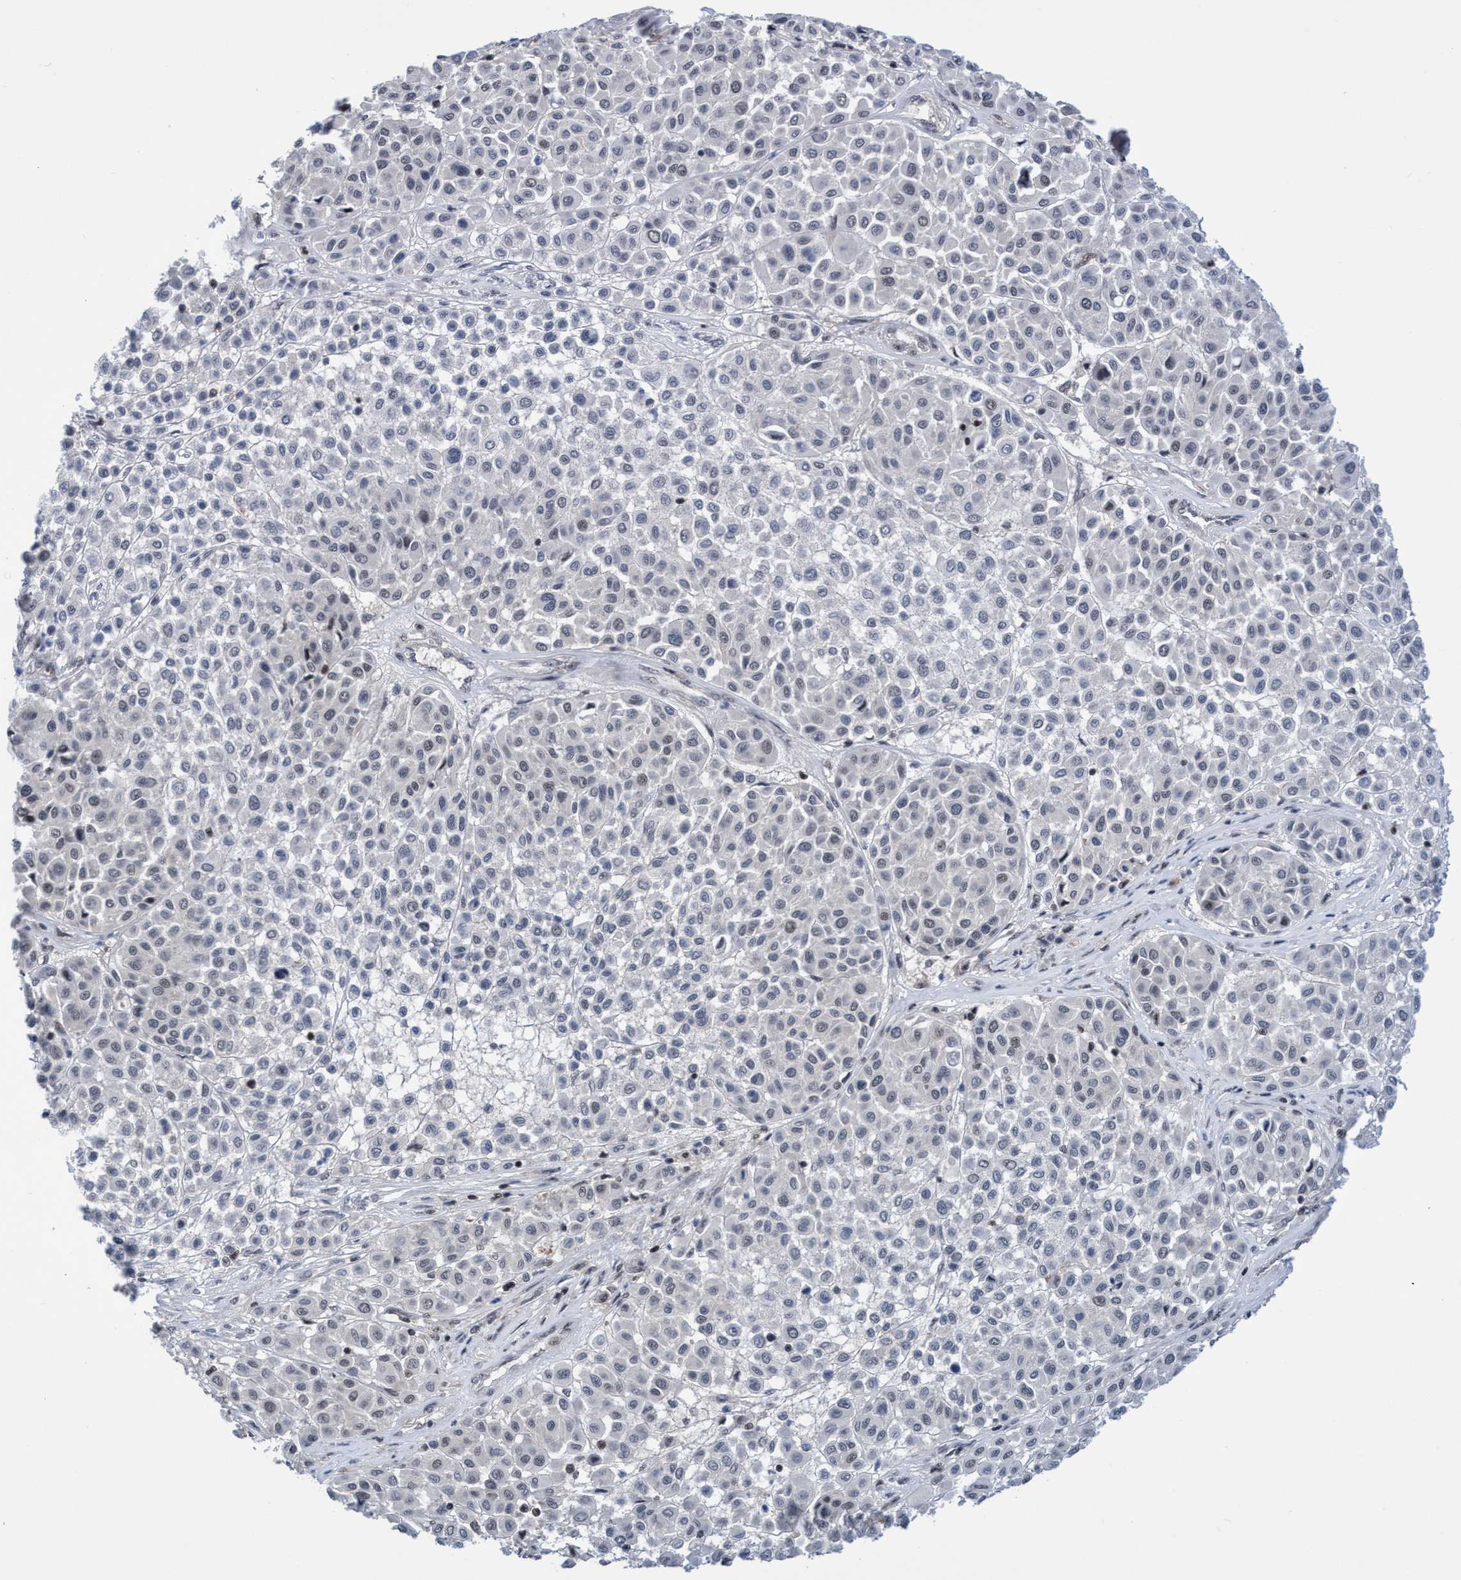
{"staining": {"intensity": "weak", "quantity": "<25%", "location": "nuclear"}, "tissue": "melanoma", "cell_type": "Tumor cells", "image_type": "cancer", "snomed": [{"axis": "morphology", "description": "Malignant melanoma, Metastatic site"}, {"axis": "topography", "description": "Soft tissue"}], "caption": "Protein analysis of malignant melanoma (metastatic site) reveals no significant positivity in tumor cells.", "gene": "C9orf78", "patient": {"sex": "male", "age": 41}}